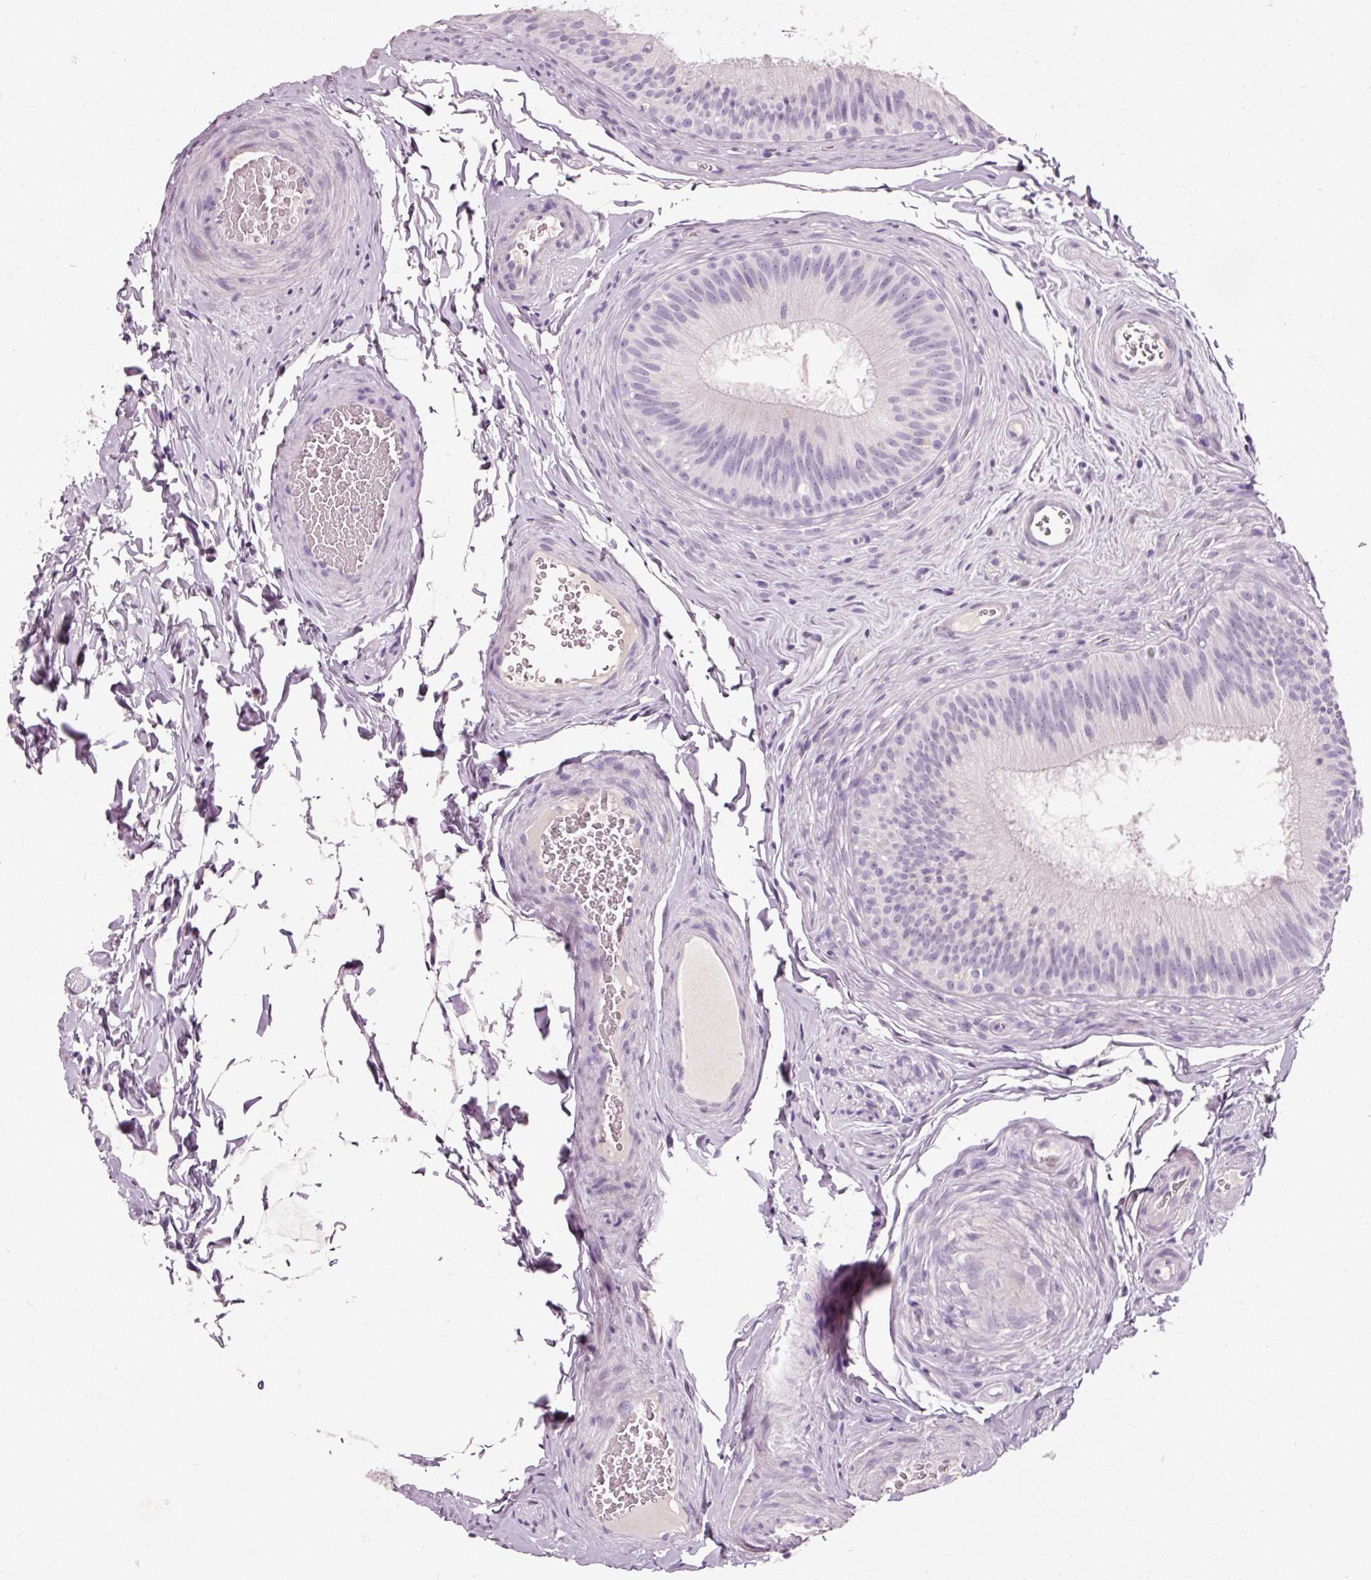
{"staining": {"intensity": "negative", "quantity": "none", "location": "none"}, "tissue": "epididymis", "cell_type": "Glandular cells", "image_type": "normal", "snomed": [{"axis": "morphology", "description": "Normal tissue, NOS"}, {"axis": "topography", "description": "Epididymis"}], "caption": "IHC of unremarkable epididymis displays no expression in glandular cells.", "gene": "MUC5AC", "patient": {"sex": "male", "age": 24}}